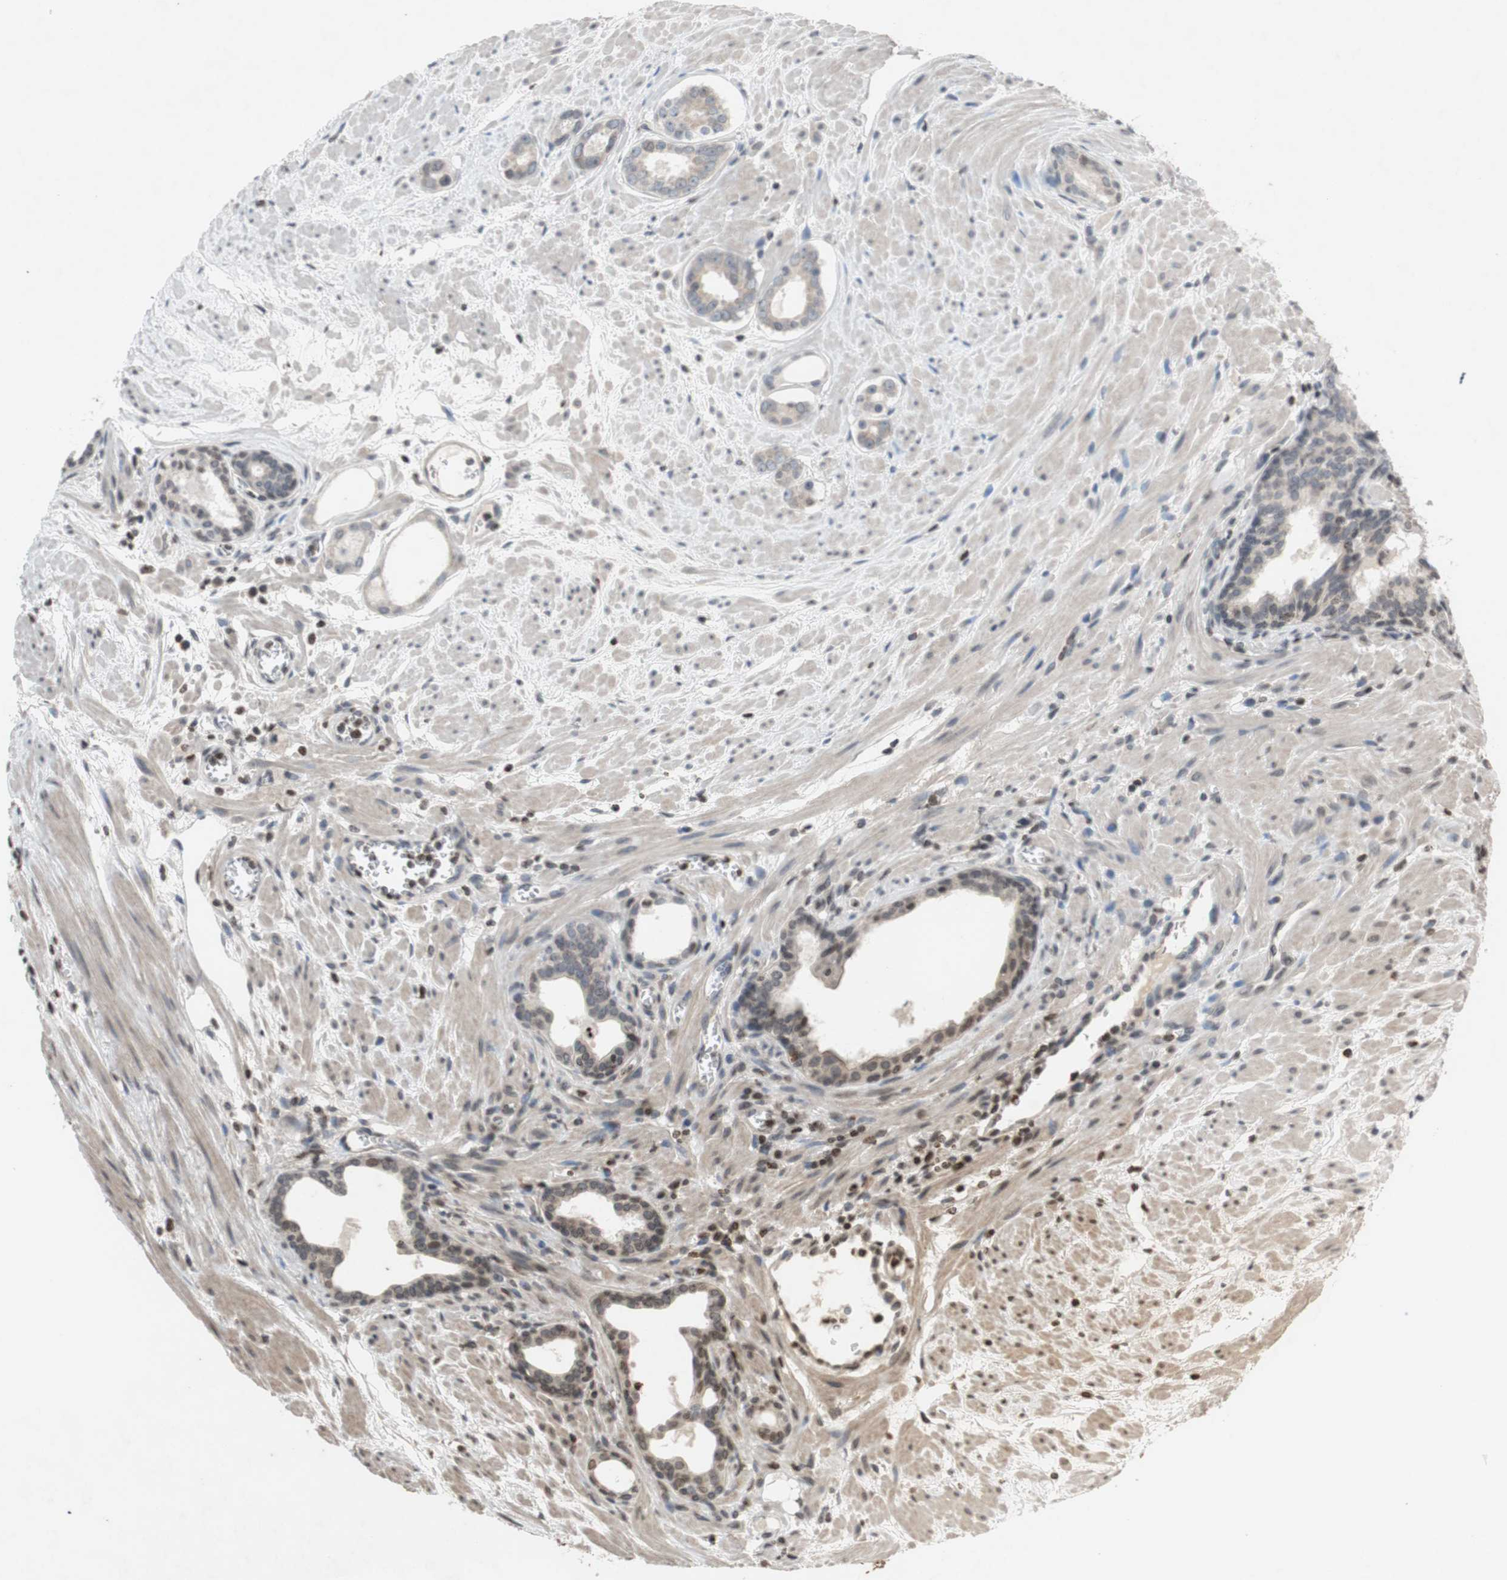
{"staining": {"intensity": "weak", "quantity": "25%-75%", "location": "cytoplasmic/membranous,nuclear"}, "tissue": "prostate cancer", "cell_type": "Tumor cells", "image_type": "cancer", "snomed": [{"axis": "morphology", "description": "Adenocarcinoma, Low grade"}, {"axis": "topography", "description": "Prostate"}], "caption": "Human prostate cancer (low-grade adenocarcinoma) stained with a protein marker shows weak staining in tumor cells.", "gene": "MCM6", "patient": {"sex": "male", "age": 57}}